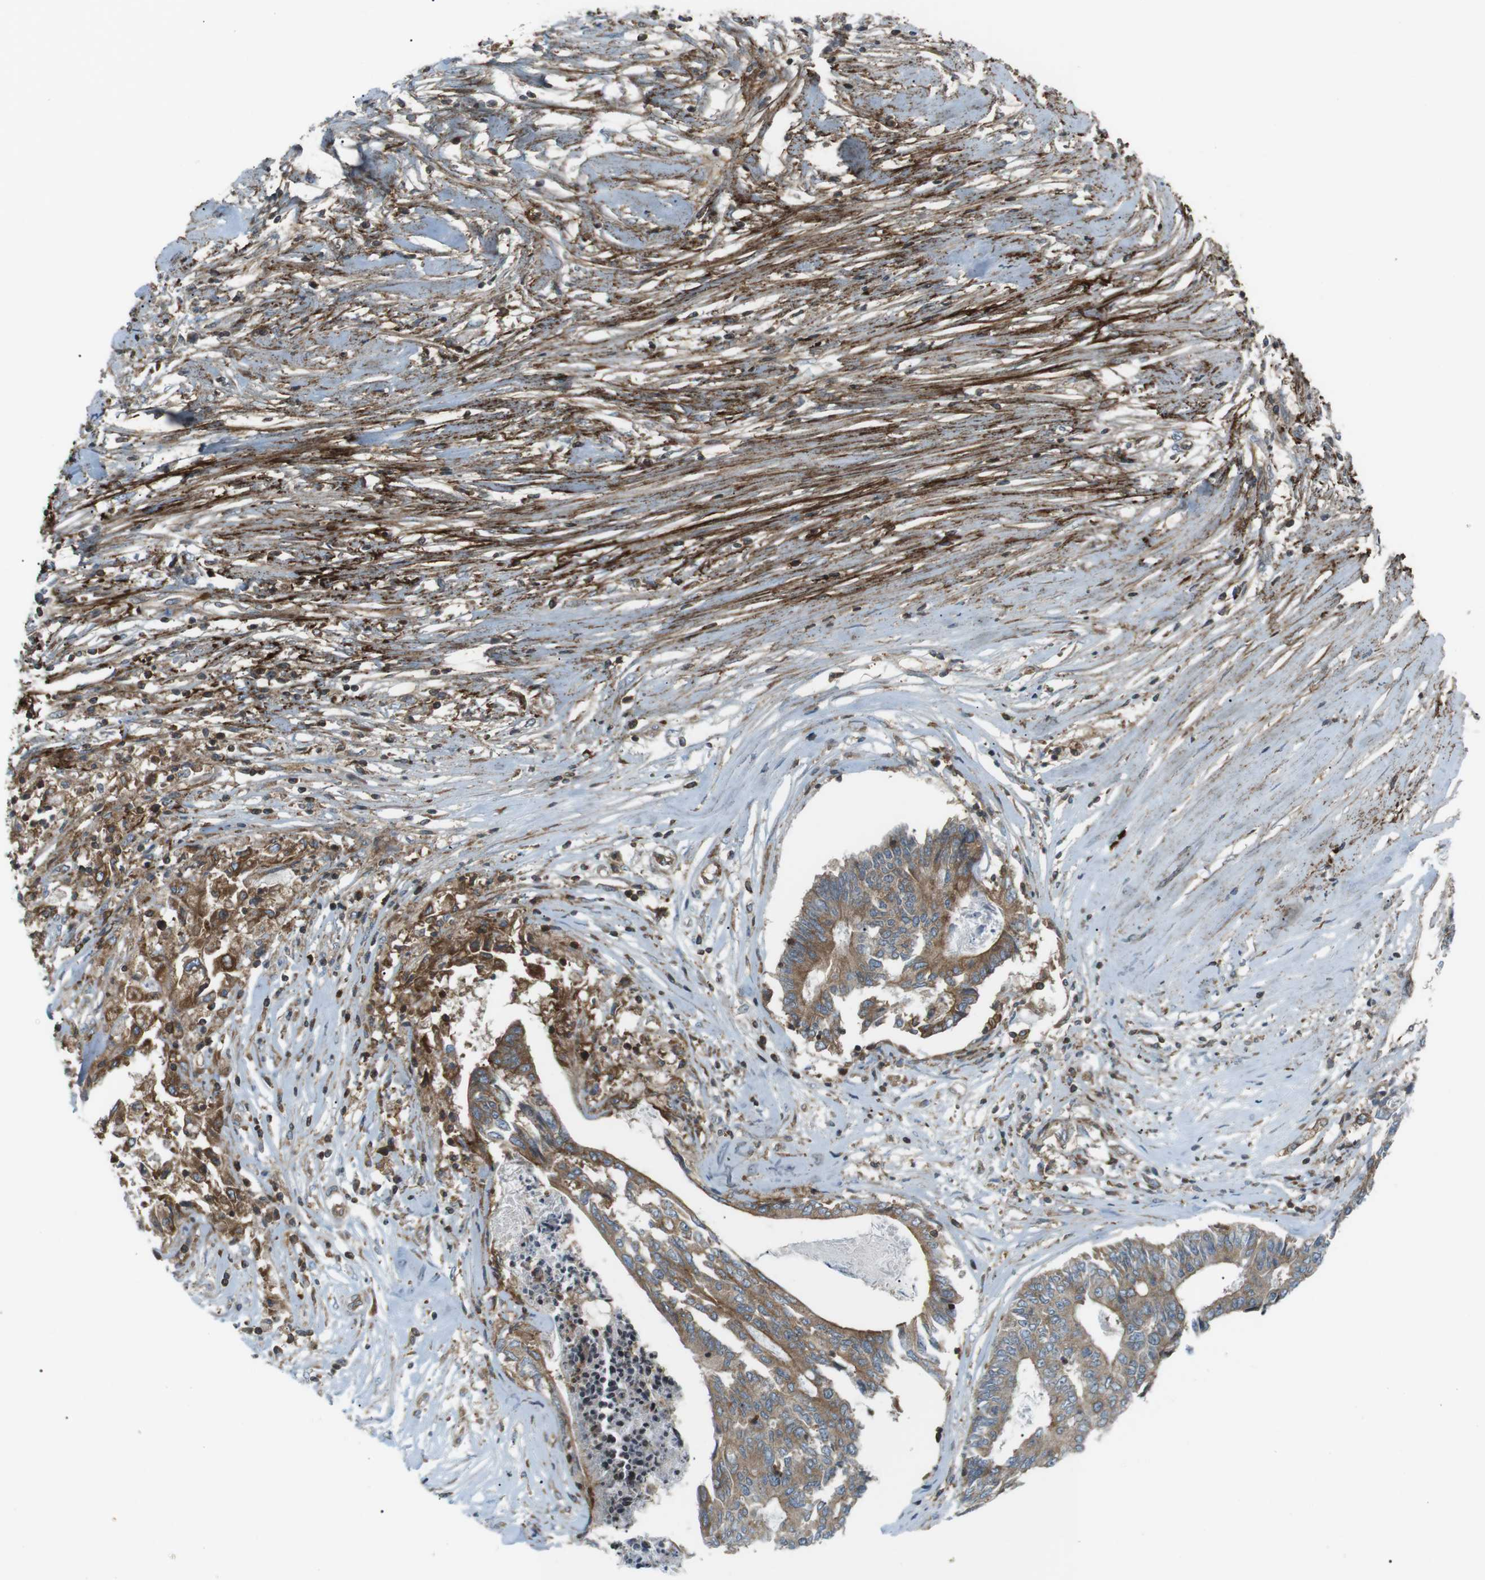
{"staining": {"intensity": "moderate", "quantity": ">75%", "location": "cytoplasmic/membranous"}, "tissue": "colorectal cancer", "cell_type": "Tumor cells", "image_type": "cancer", "snomed": [{"axis": "morphology", "description": "Adenocarcinoma, NOS"}, {"axis": "topography", "description": "Rectum"}], "caption": "An IHC image of tumor tissue is shown. Protein staining in brown highlights moderate cytoplasmic/membranous positivity in colorectal cancer (adenocarcinoma) within tumor cells.", "gene": "FLII", "patient": {"sex": "male", "age": 63}}